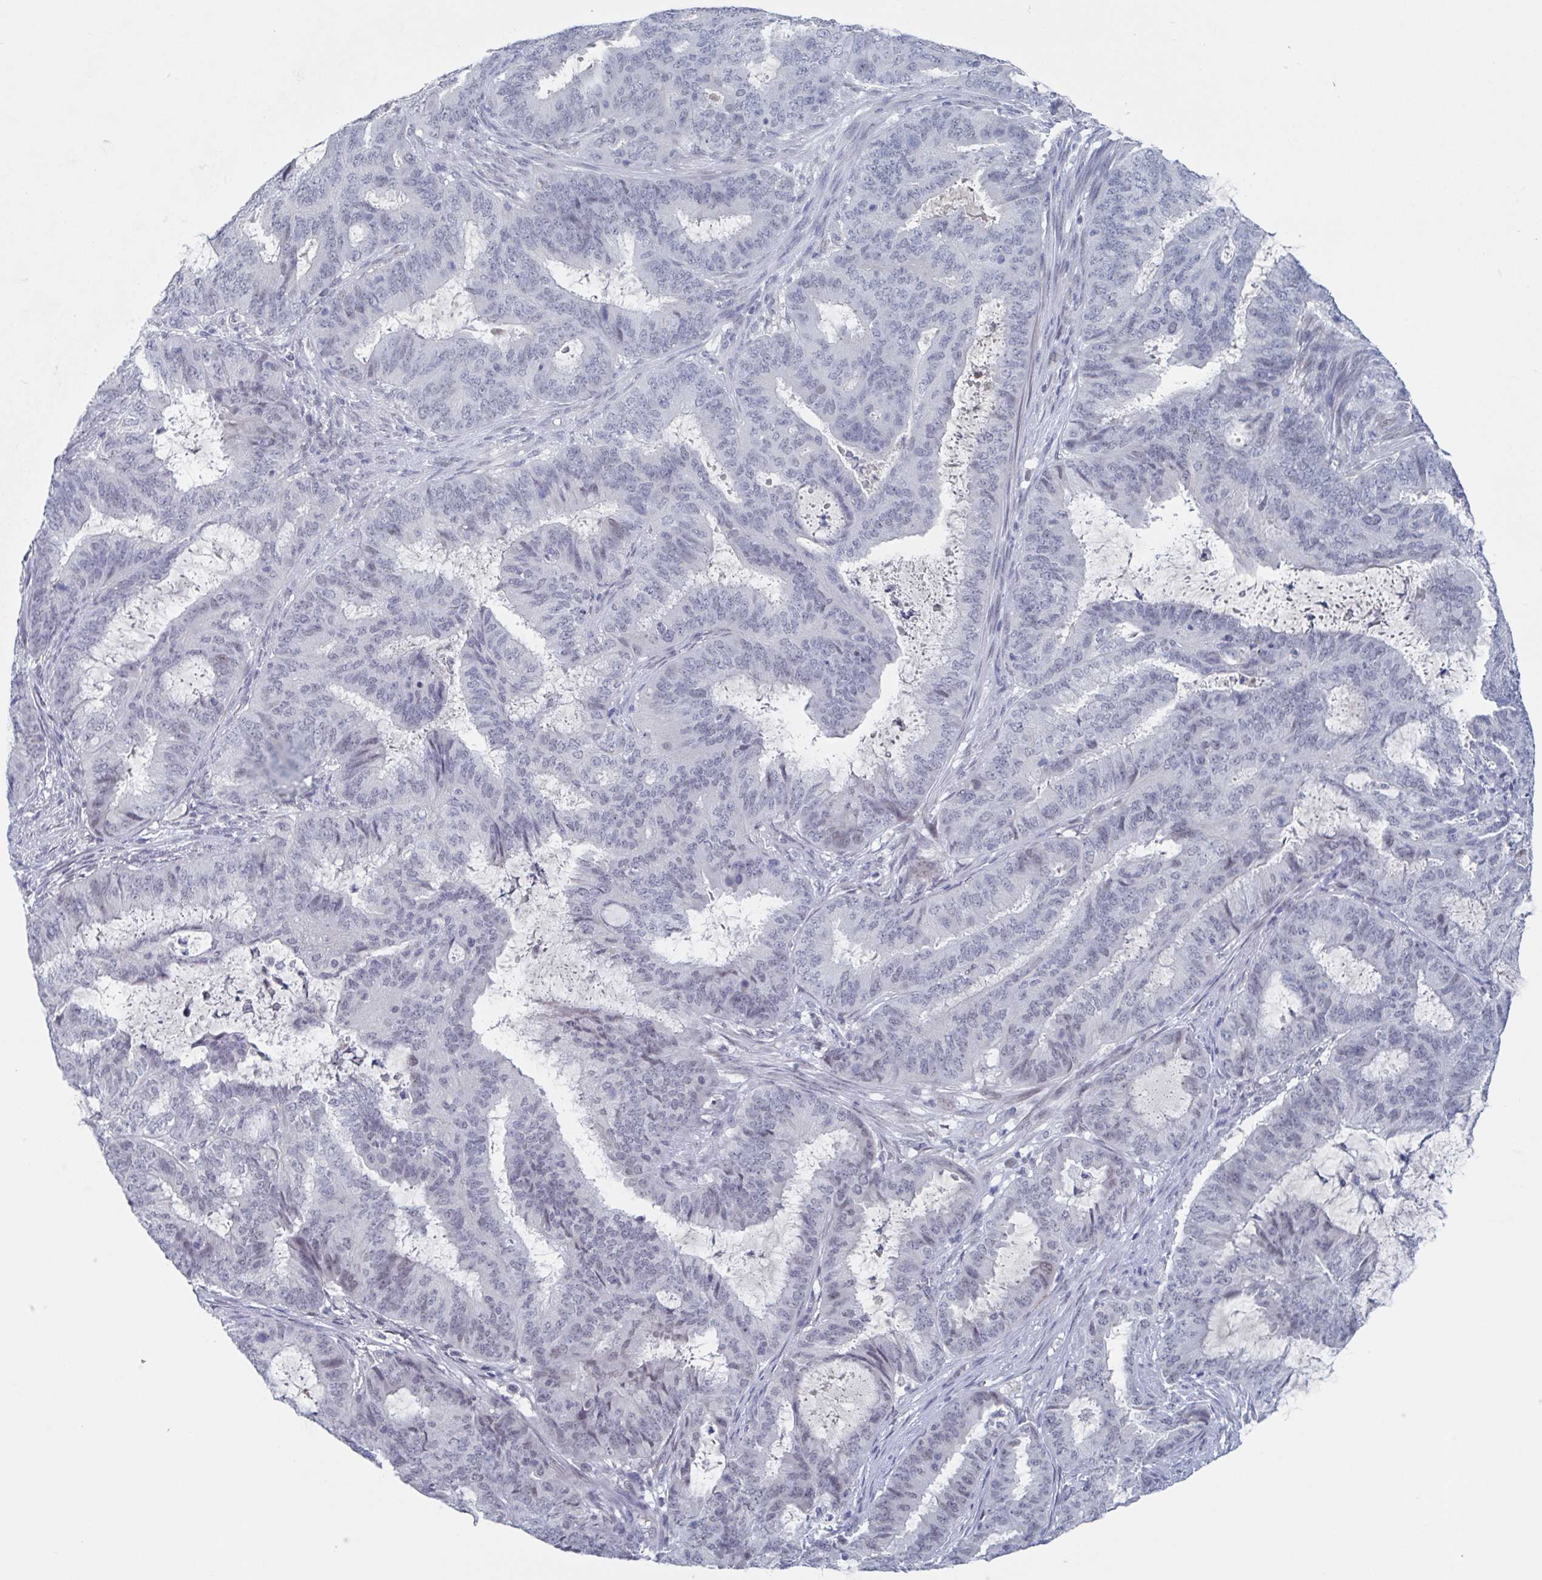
{"staining": {"intensity": "negative", "quantity": "none", "location": "none"}, "tissue": "endometrial cancer", "cell_type": "Tumor cells", "image_type": "cancer", "snomed": [{"axis": "morphology", "description": "Adenocarcinoma, NOS"}, {"axis": "topography", "description": "Endometrium"}], "caption": "Immunohistochemistry (IHC) histopathology image of neoplastic tissue: endometrial adenocarcinoma stained with DAB reveals no significant protein positivity in tumor cells.", "gene": "KDM4D", "patient": {"sex": "female", "age": 51}}